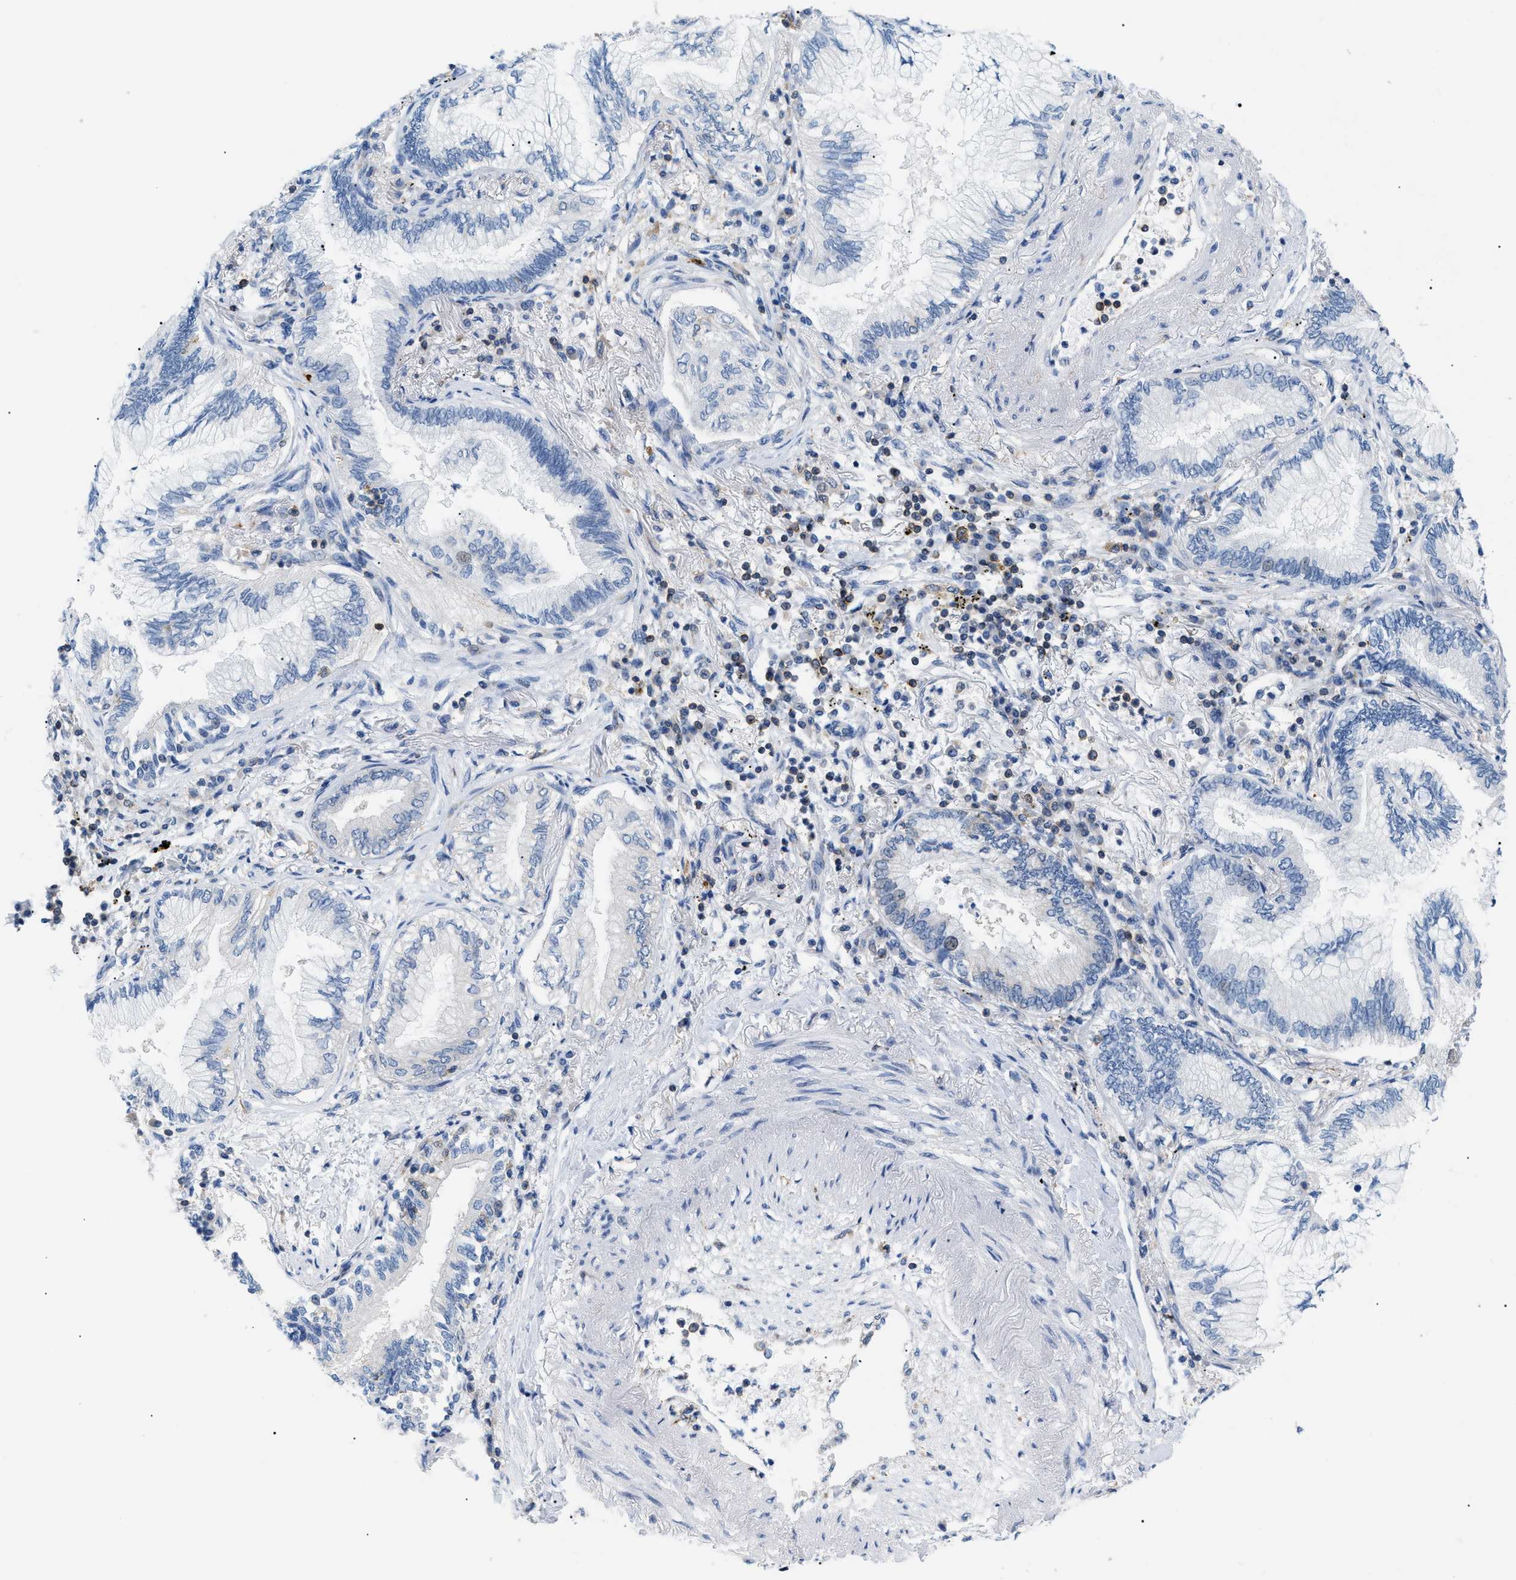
{"staining": {"intensity": "negative", "quantity": "none", "location": "none"}, "tissue": "lung cancer", "cell_type": "Tumor cells", "image_type": "cancer", "snomed": [{"axis": "morphology", "description": "Normal tissue, NOS"}, {"axis": "morphology", "description": "Adenocarcinoma, NOS"}, {"axis": "topography", "description": "Bronchus"}, {"axis": "topography", "description": "Lung"}], "caption": "Immunohistochemistry micrograph of neoplastic tissue: human lung cancer (adenocarcinoma) stained with DAB (3,3'-diaminobenzidine) reveals no significant protein staining in tumor cells. The staining is performed using DAB (3,3'-diaminobenzidine) brown chromogen with nuclei counter-stained in using hematoxylin.", "gene": "INPP5D", "patient": {"sex": "female", "age": 70}}